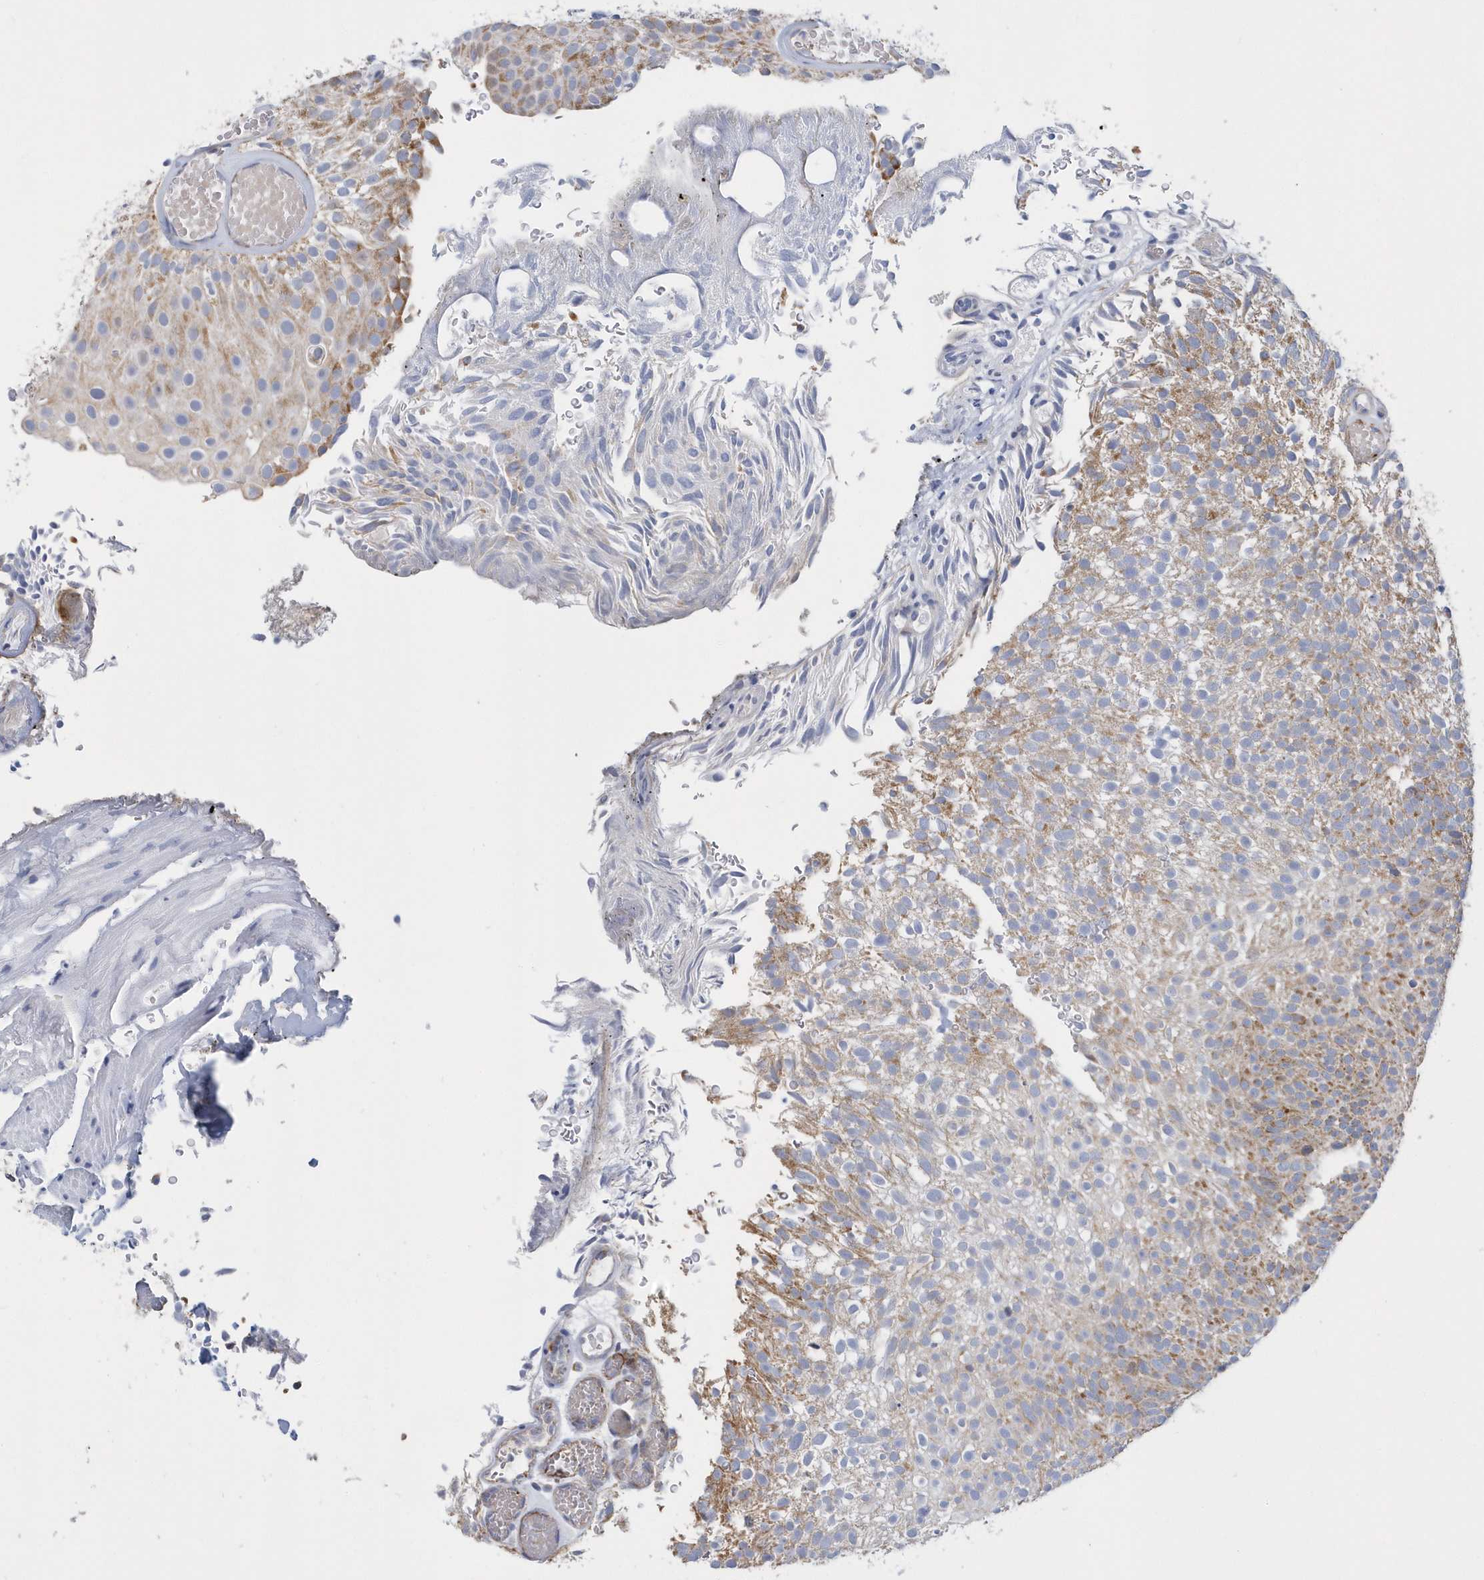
{"staining": {"intensity": "moderate", "quantity": ">75%", "location": "cytoplasmic/membranous"}, "tissue": "urothelial cancer", "cell_type": "Tumor cells", "image_type": "cancer", "snomed": [{"axis": "morphology", "description": "Urothelial carcinoma, Low grade"}, {"axis": "topography", "description": "Urinary bladder"}], "caption": "Protein expression analysis of human urothelial cancer reveals moderate cytoplasmic/membranous positivity in about >75% of tumor cells.", "gene": "VWA5B2", "patient": {"sex": "male", "age": 78}}